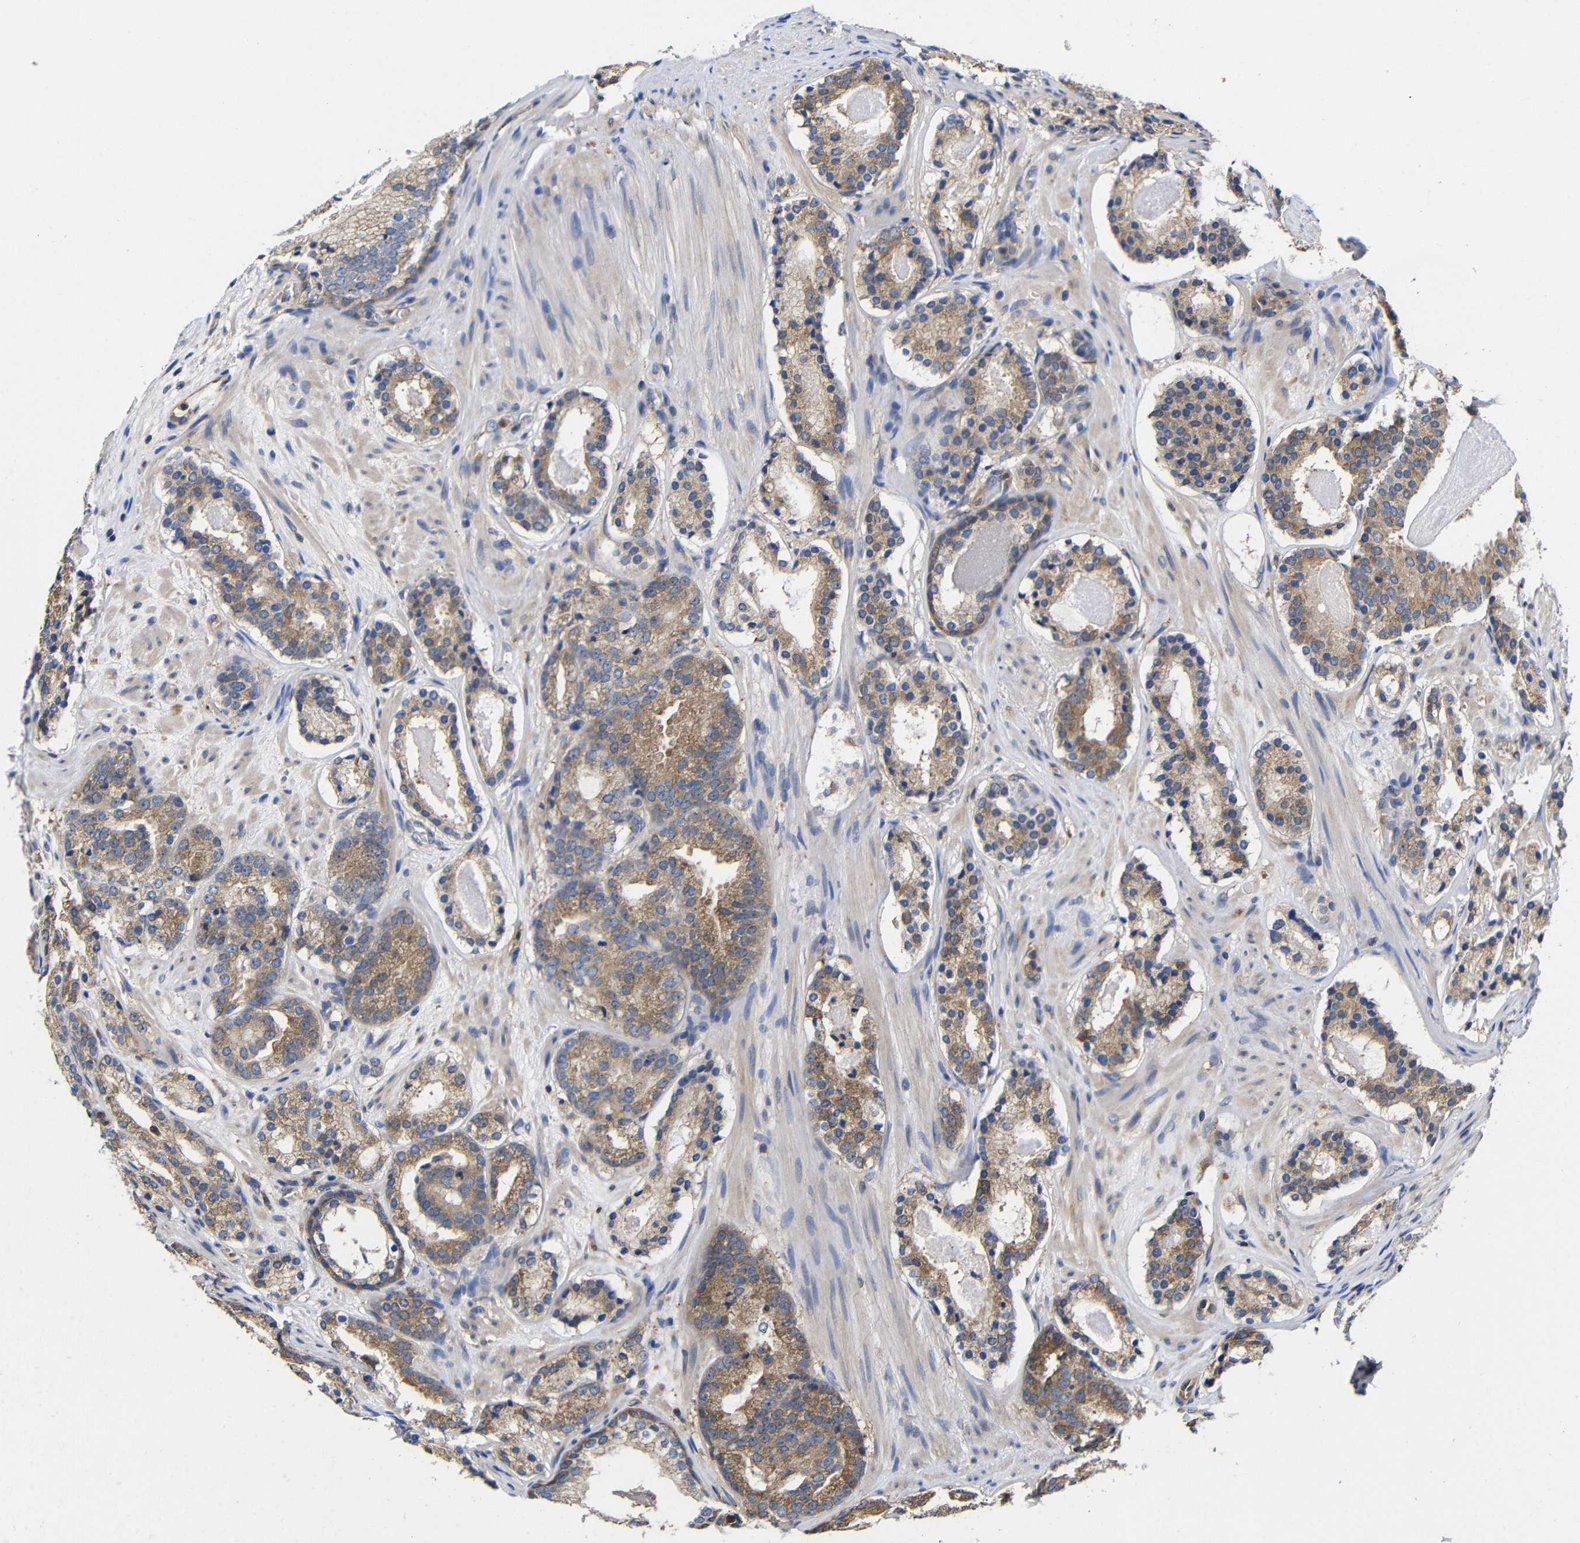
{"staining": {"intensity": "moderate", "quantity": ">75%", "location": "cytoplasmic/membranous"}, "tissue": "prostate cancer", "cell_type": "Tumor cells", "image_type": "cancer", "snomed": [{"axis": "morphology", "description": "Adenocarcinoma, Low grade"}, {"axis": "topography", "description": "Prostate"}], "caption": "This is an image of IHC staining of prostate cancer, which shows moderate positivity in the cytoplasmic/membranous of tumor cells.", "gene": "LRRCC1", "patient": {"sex": "male", "age": 69}}